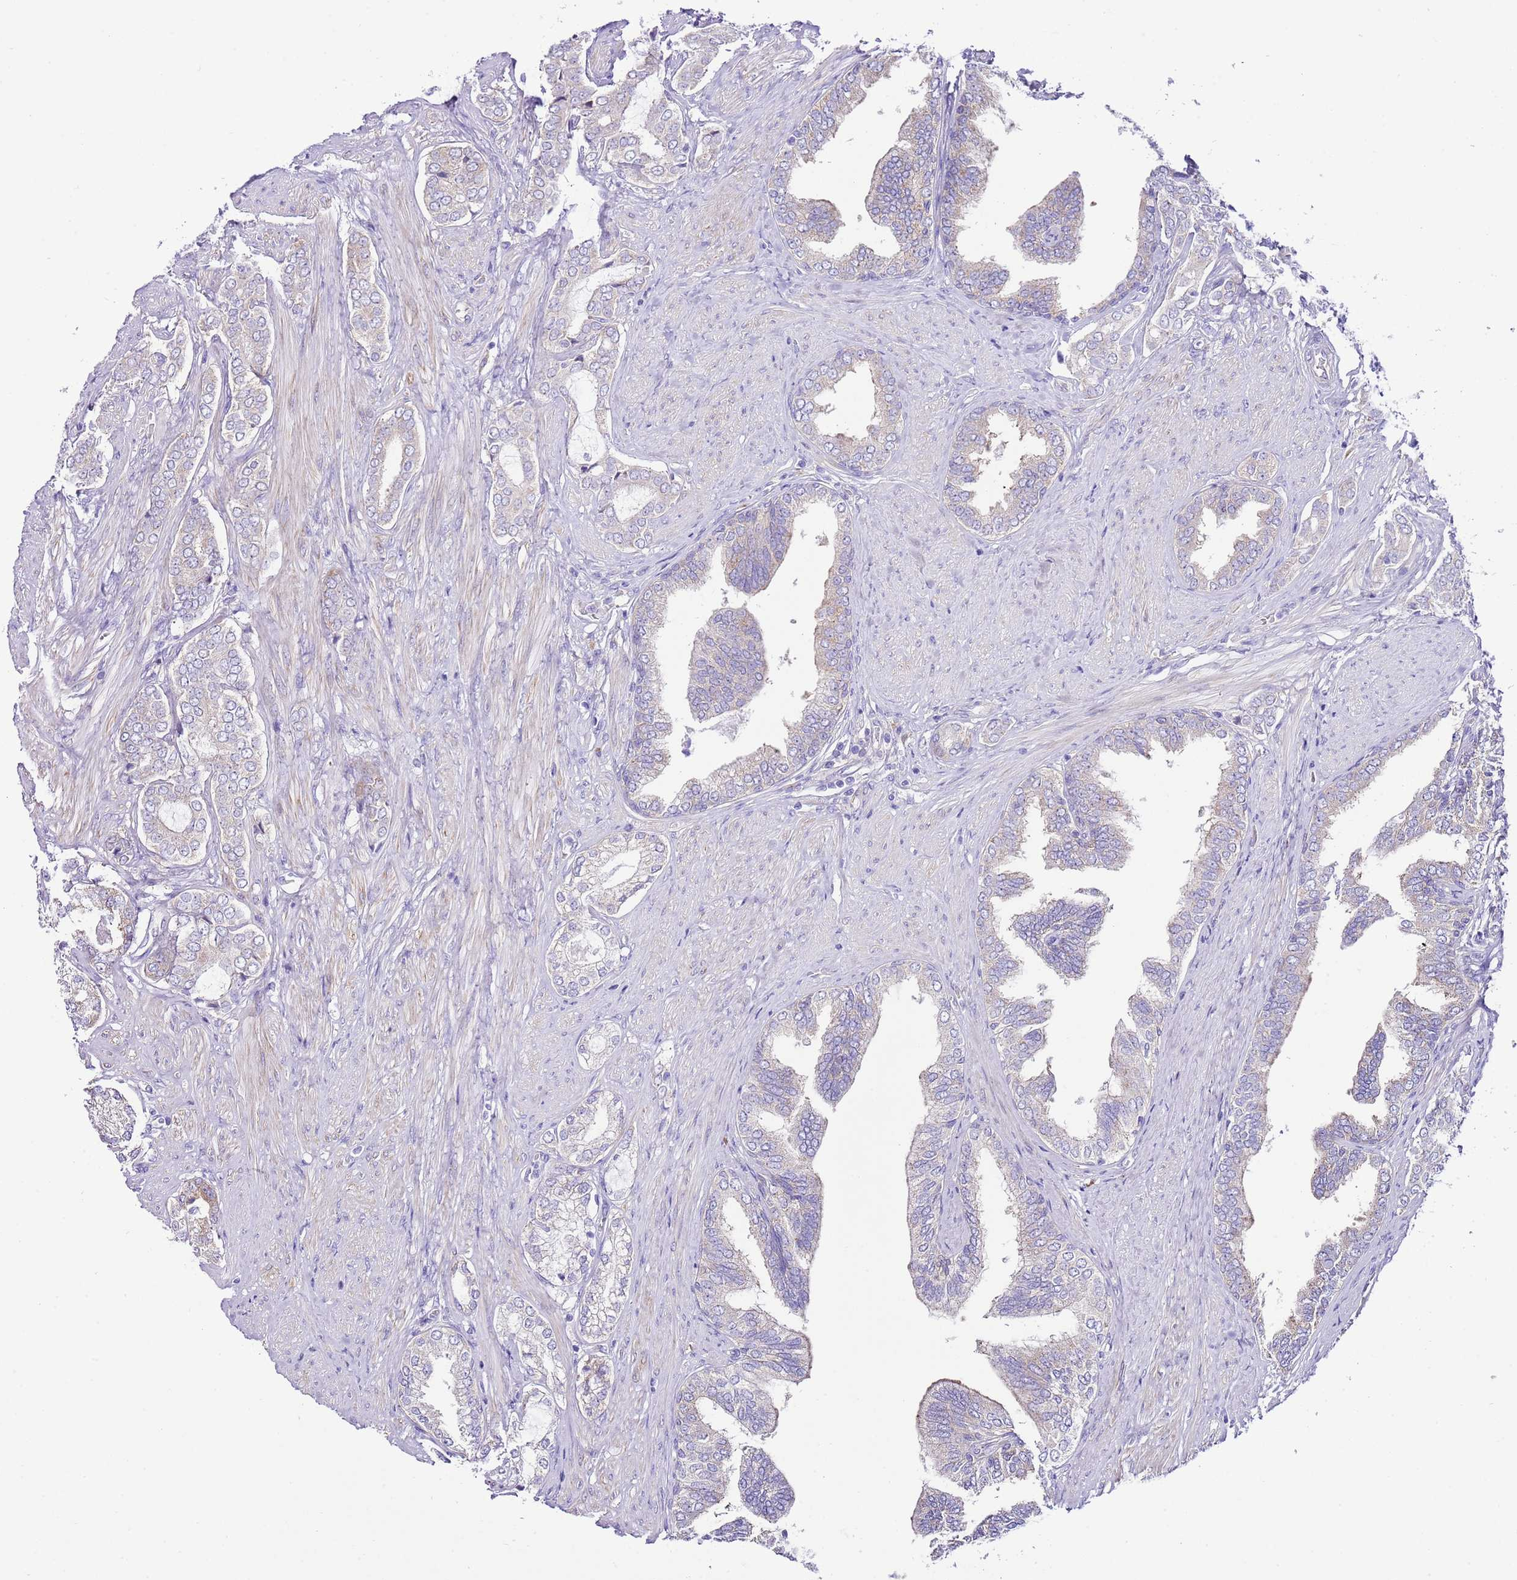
{"staining": {"intensity": "weak", "quantity": "<25%", "location": "cytoplasmic/membranous"}, "tissue": "prostate cancer", "cell_type": "Tumor cells", "image_type": "cancer", "snomed": [{"axis": "morphology", "description": "Adenocarcinoma, High grade"}, {"axis": "topography", "description": "Prostate"}], "caption": "This is an immunohistochemistry micrograph of adenocarcinoma (high-grade) (prostate). There is no expression in tumor cells.", "gene": "RPS10", "patient": {"sex": "male", "age": 71}}